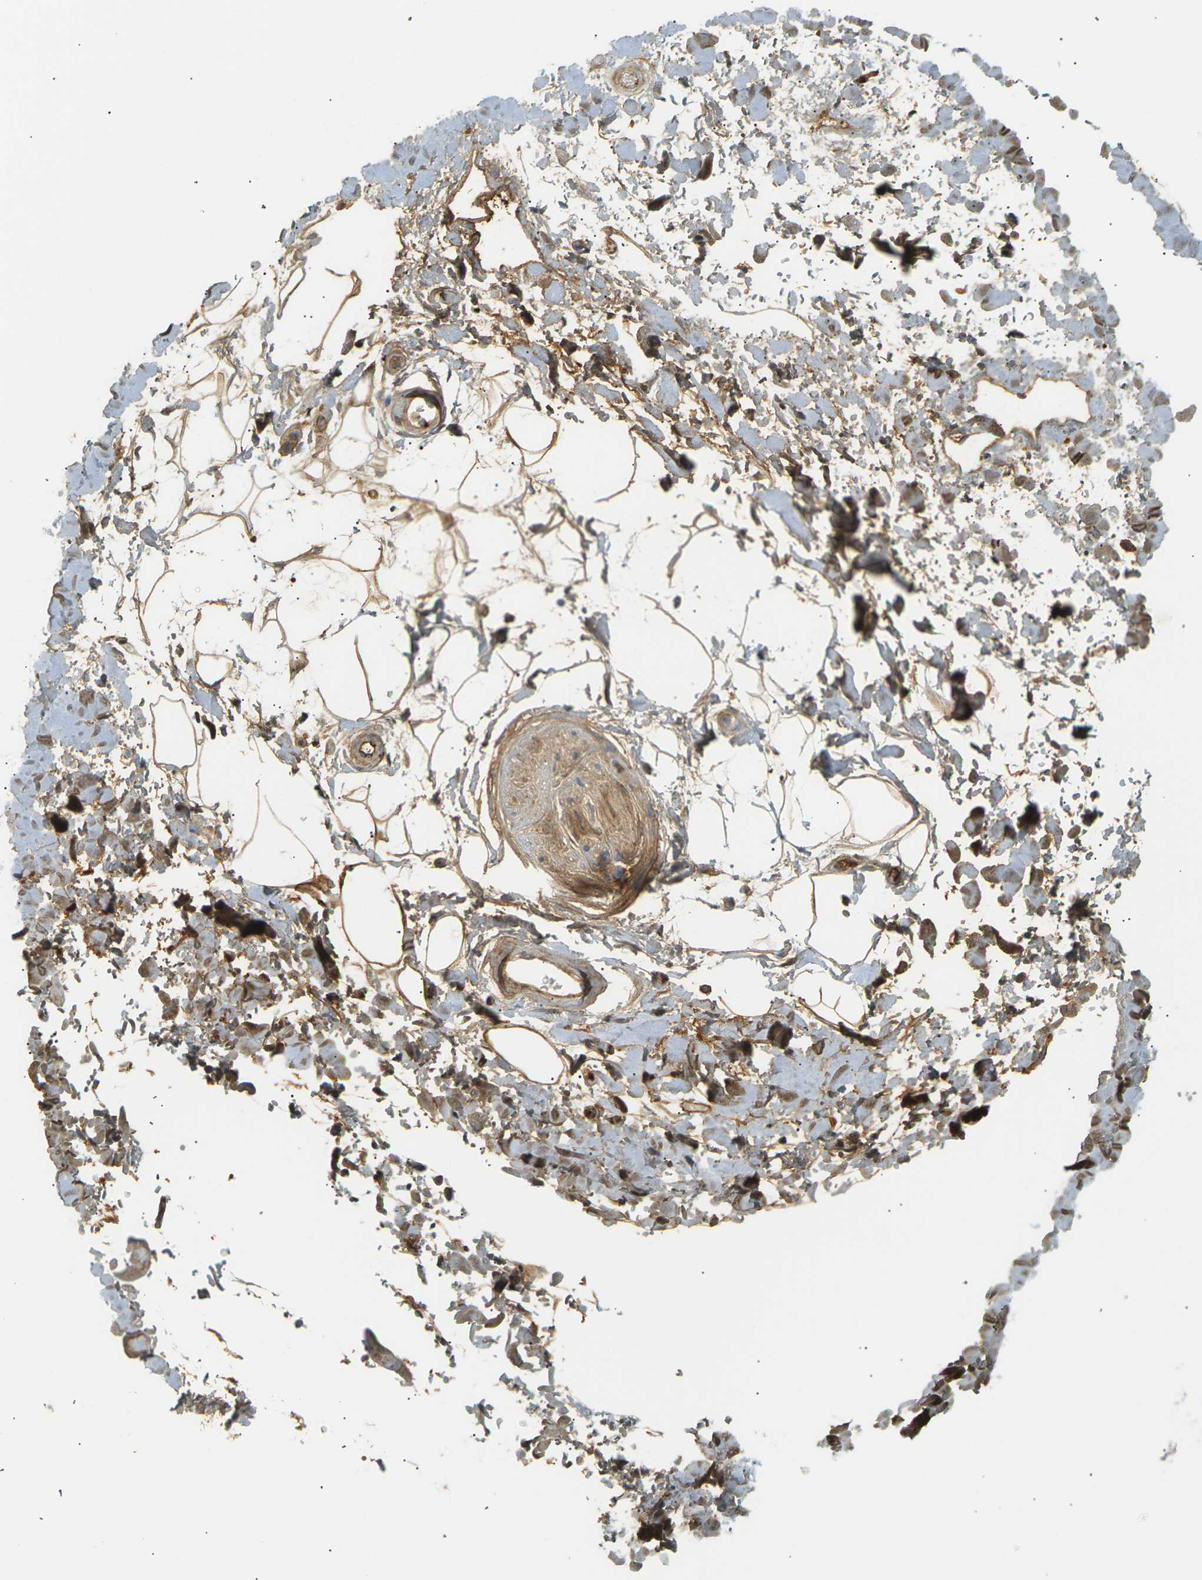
{"staining": {"intensity": "moderate", "quantity": ">75%", "location": "cytoplasmic/membranous"}, "tissue": "adipose tissue", "cell_type": "Adipocytes", "image_type": "normal", "snomed": [{"axis": "morphology", "description": "Normal tissue, NOS"}, {"axis": "topography", "description": "Soft tissue"}], "caption": "Moderate cytoplasmic/membranous positivity for a protein is present in approximately >75% of adipocytes of benign adipose tissue using immunohistochemistry (IHC).", "gene": "IGLC3", "patient": {"sex": "male", "age": 72}}